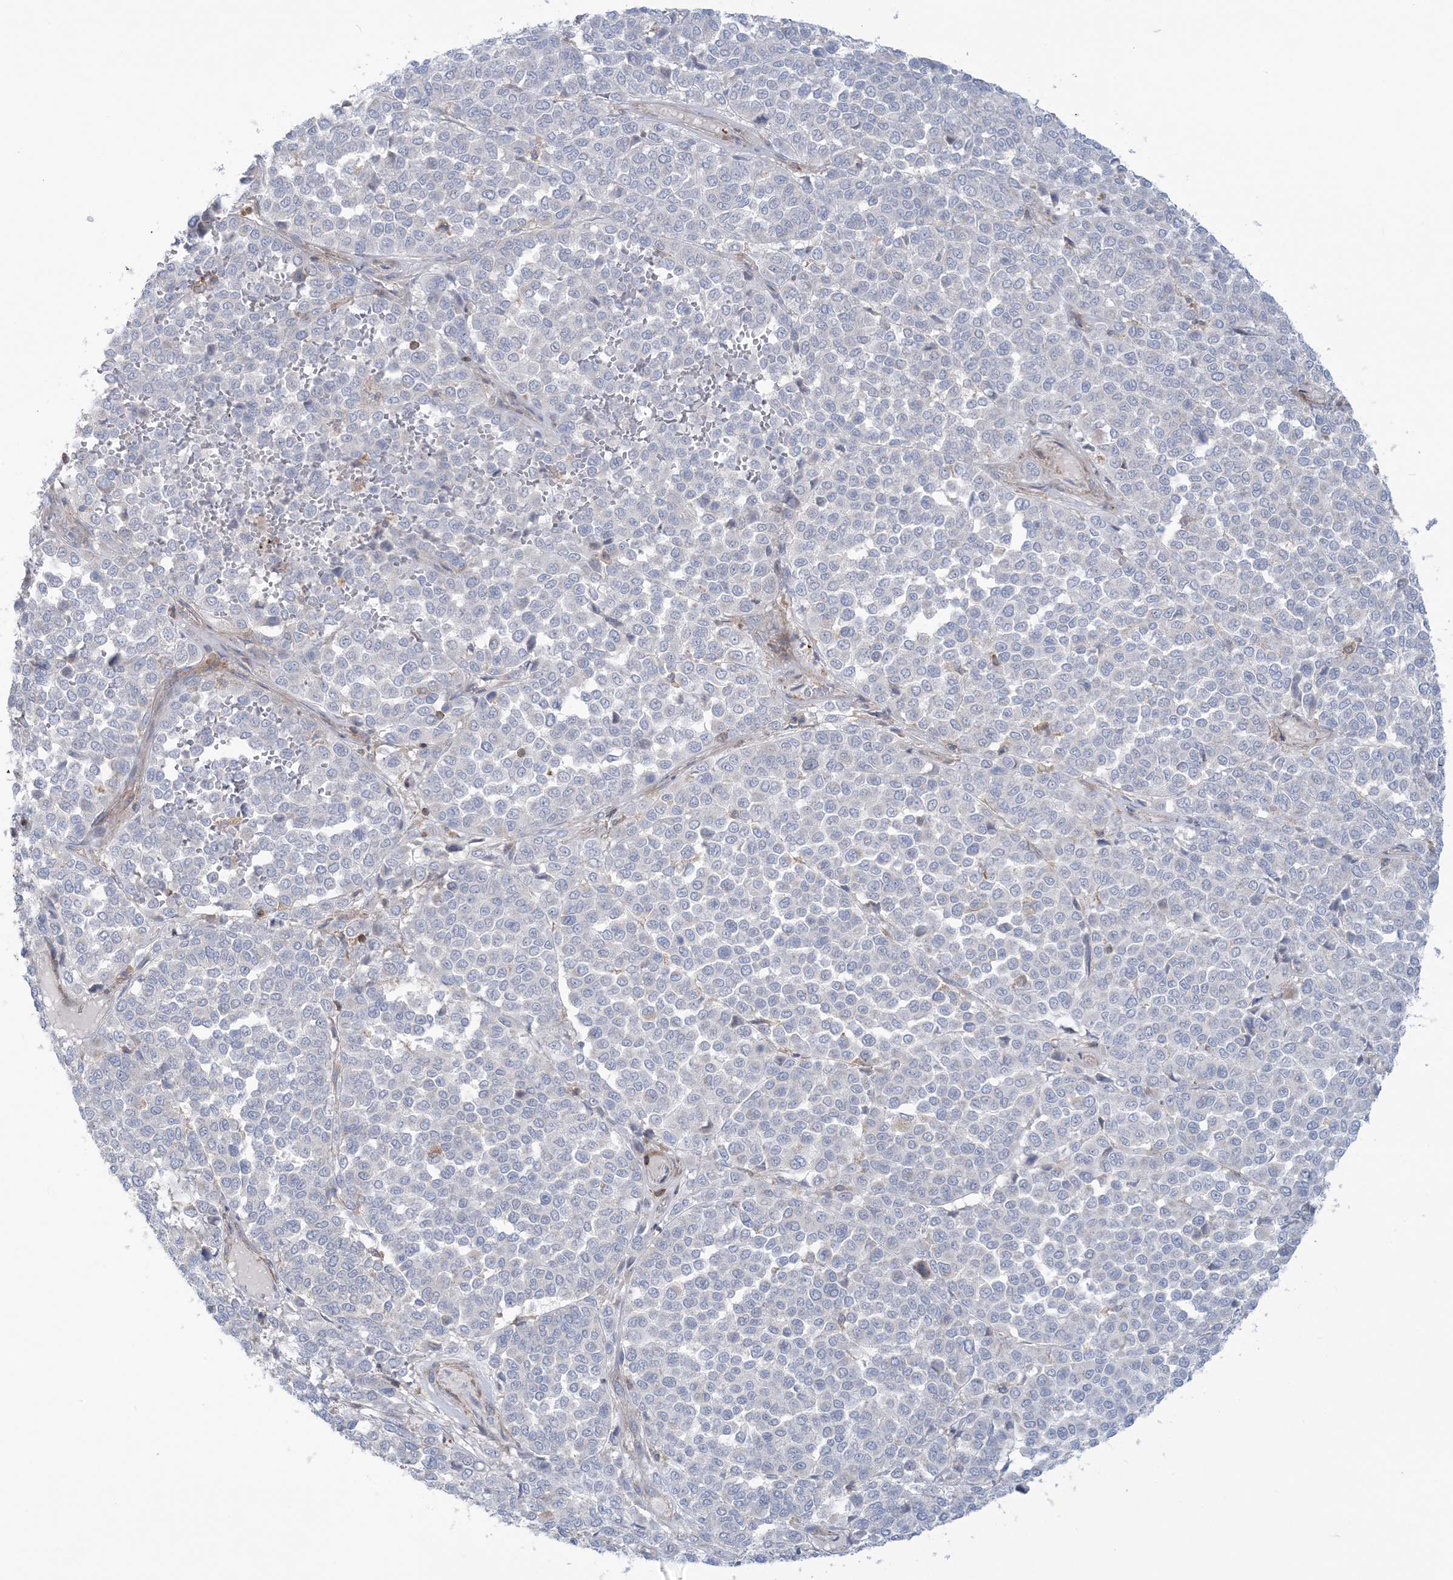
{"staining": {"intensity": "negative", "quantity": "none", "location": "none"}, "tissue": "melanoma", "cell_type": "Tumor cells", "image_type": "cancer", "snomed": [{"axis": "morphology", "description": "Malignant melanoma, Metastatic site"}, {"axis": "topography", "description": "Pancreas"}], "caption": "An image of human malignant melanoma (metastatic site) is negative for staining in tumor cells.", "gene": "ARHGAP30", "patient": {"sex": "female", "age": 30}}